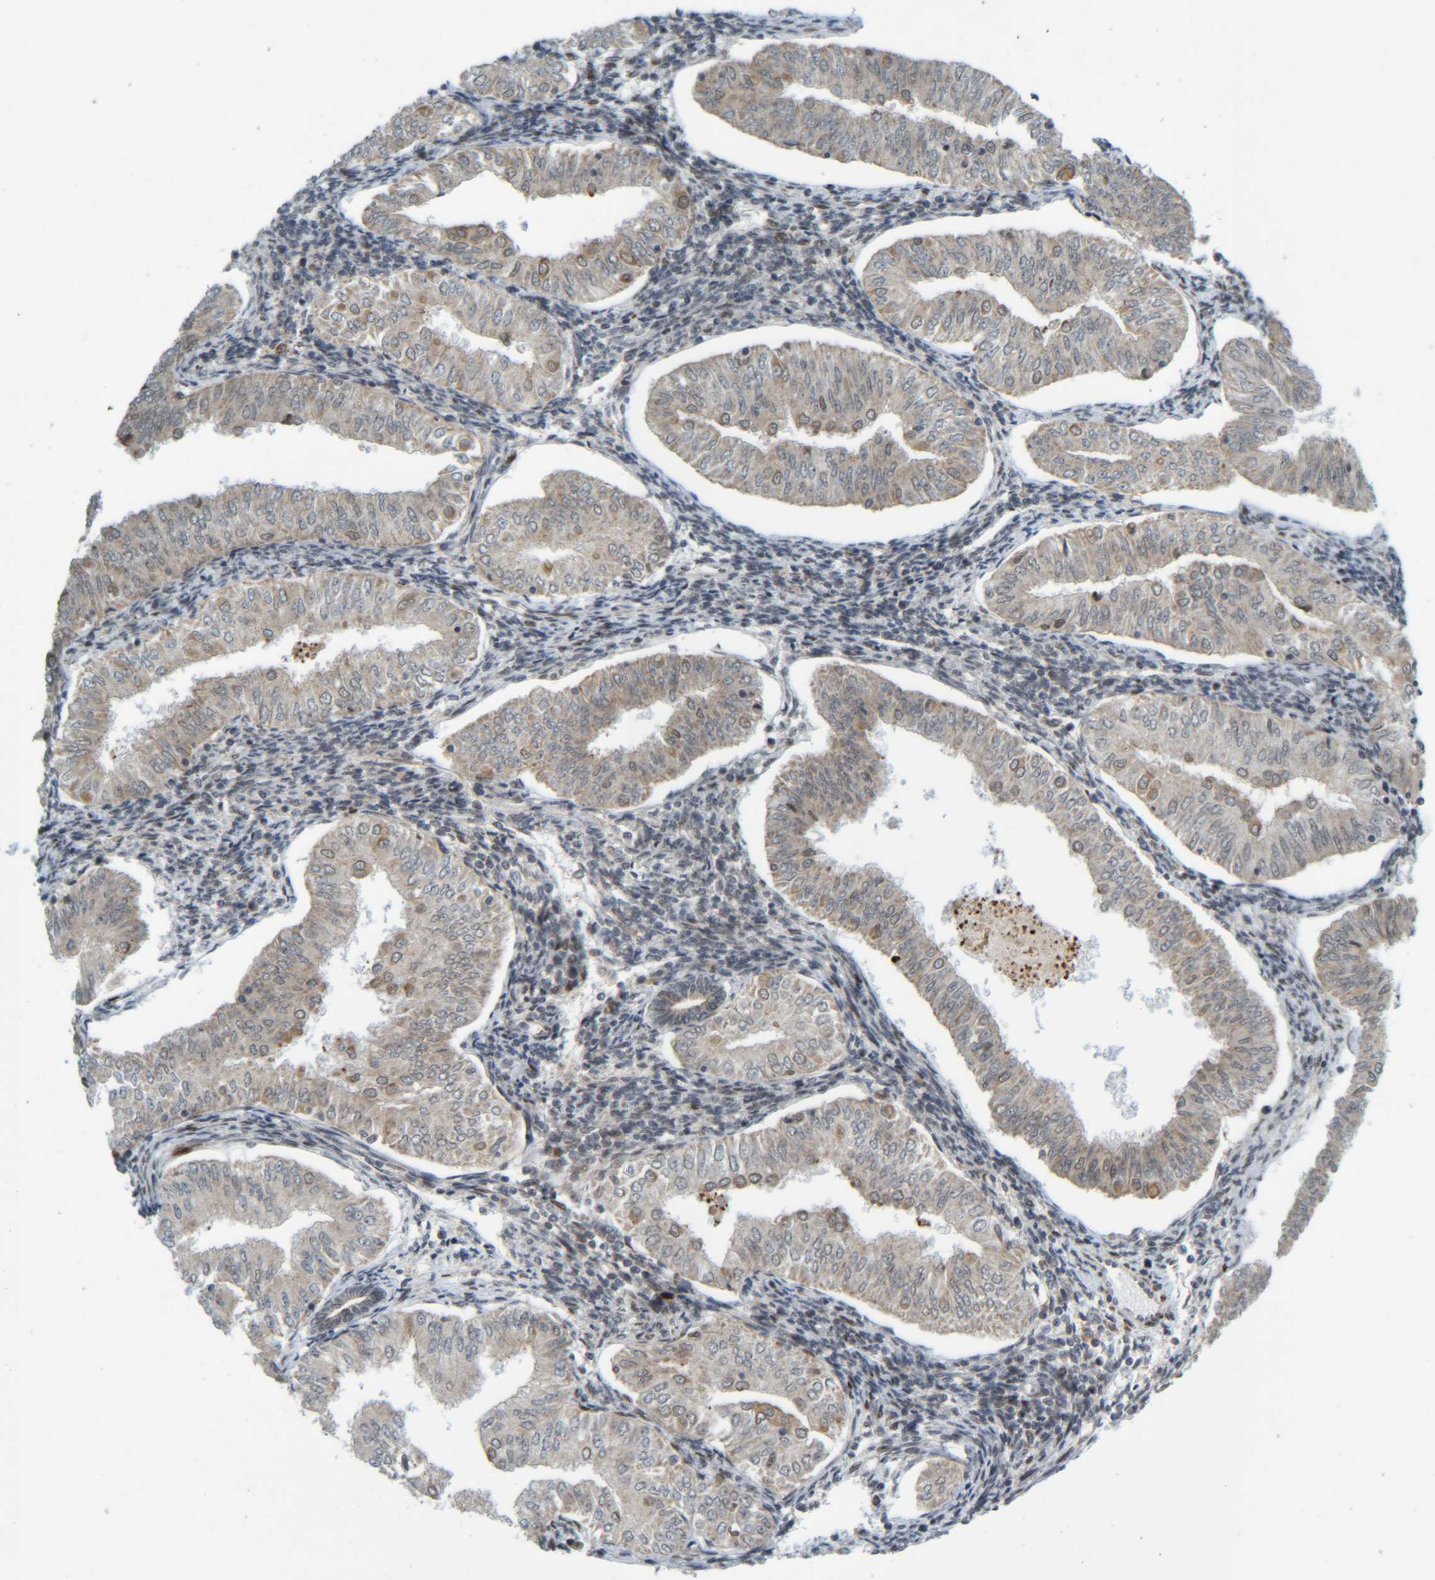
{"staining": {"intensity": "weak", "quantity": "<25%", "location": "cytoplasmic/membranous"}, "tissue": "endometrial cancer", "cell_type": "Tumor cells", "image_type": "cancer", "snomed": [{"axis": "morphology", "description": "Normal tissue, NOS"}, {"axis": "morphology", "description": "Adenocarcinoma, NOS"}, {"axis": "topography", "description": "Endometrium"}], "caption": "Immunohistochemistry histopathology image of neoplastic tissue: human endometrial adenocarcinoma stained with DAB displays no significant protein positivity in tumor cells. (Brightfield microscopy of DAB IHC at high magnification).", "gene": "CCDC57", "patient": {"sex": "female", "age": 53}}